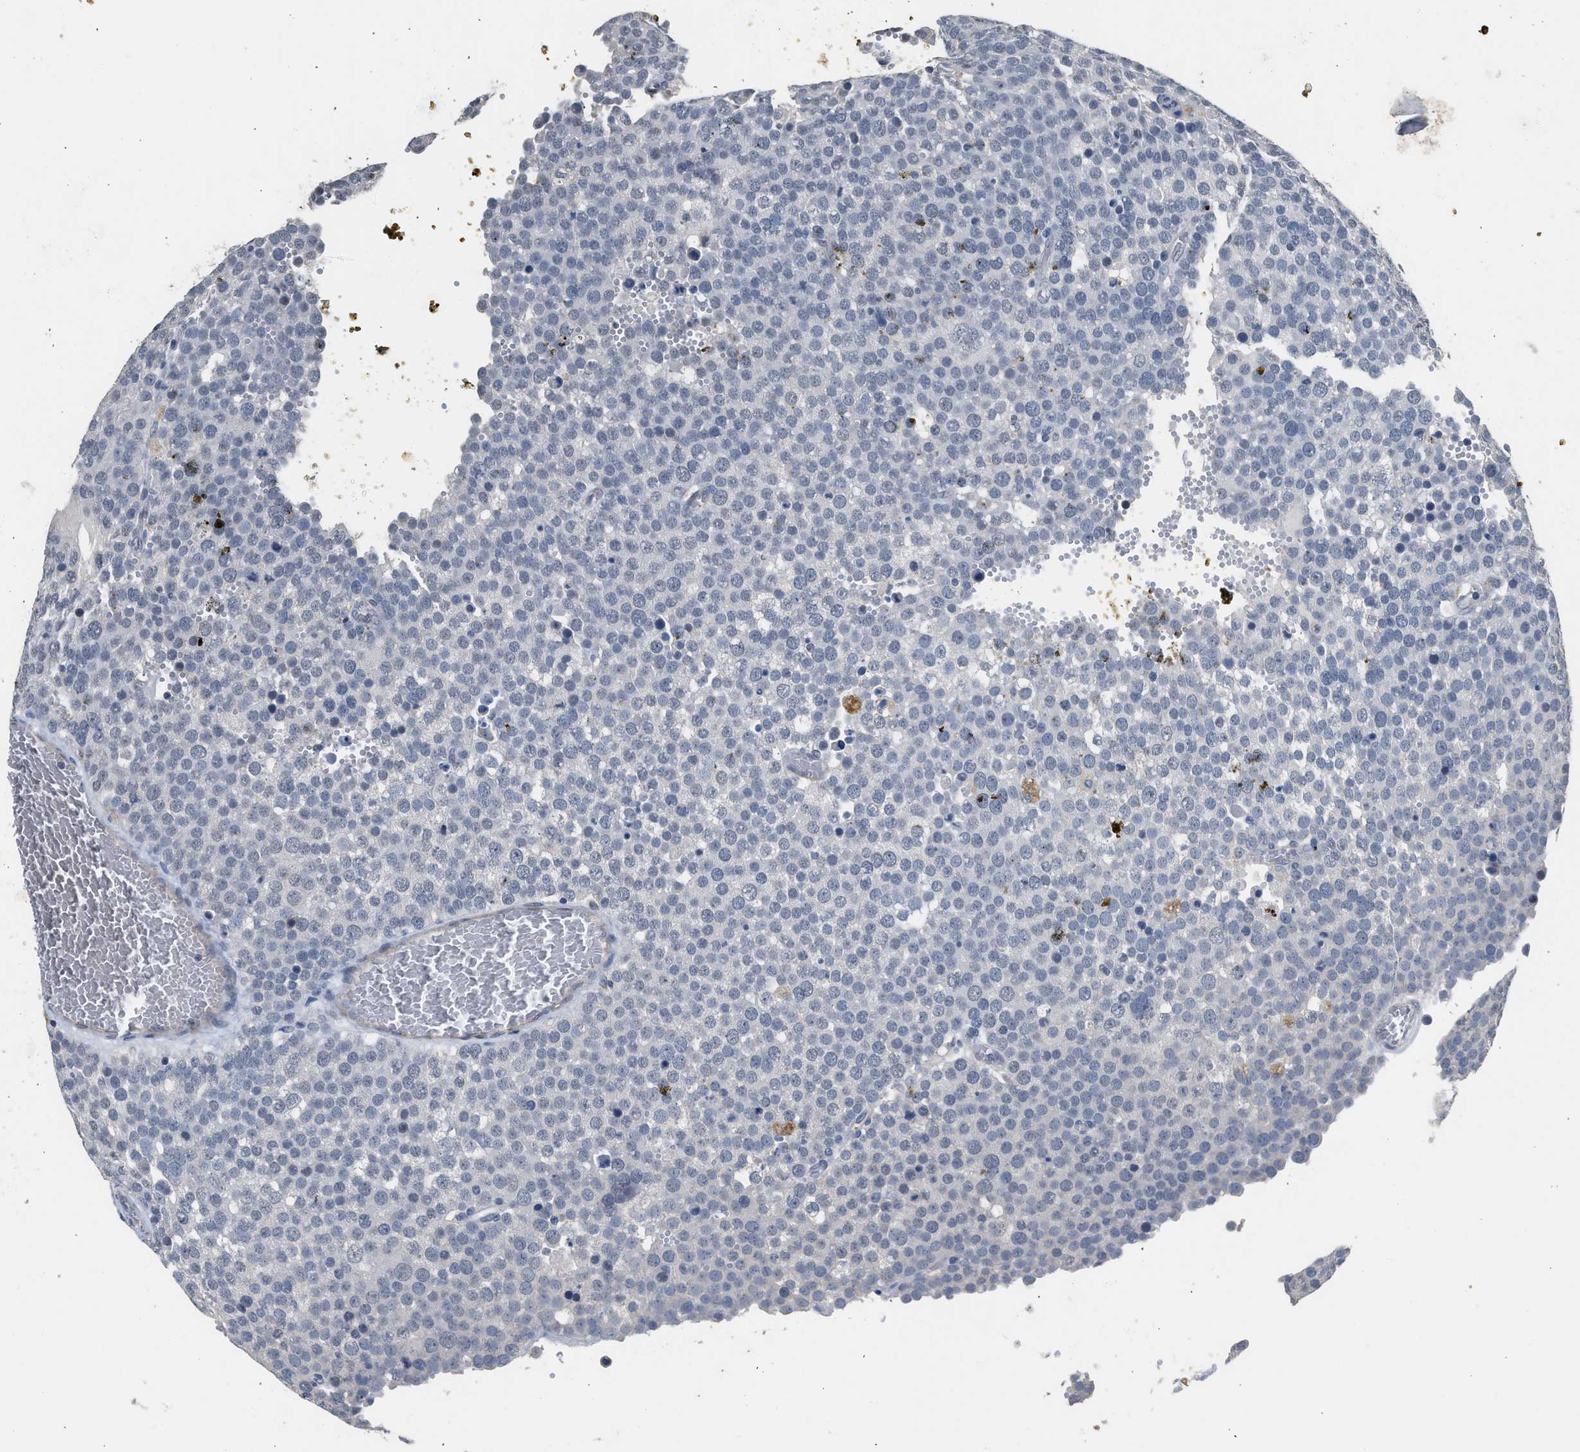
{"staining": {"intensity": "negative", "quantity": "none", "location": "none"}, "tissue": "testis cancer", "cell_type": "Tumor cells", "image_type": "cancer", "snomed": [{"axis": "morphology", "description": "Seminoma, NOS"}, {"axis": "topography", "description": "Testis"}], "caption": "A micrograph of testis seminoma stained for a protein displays no brown staining in tumor cells.", "gene": "CSF3R", "patient": {"sex": "male", "age": 71}}